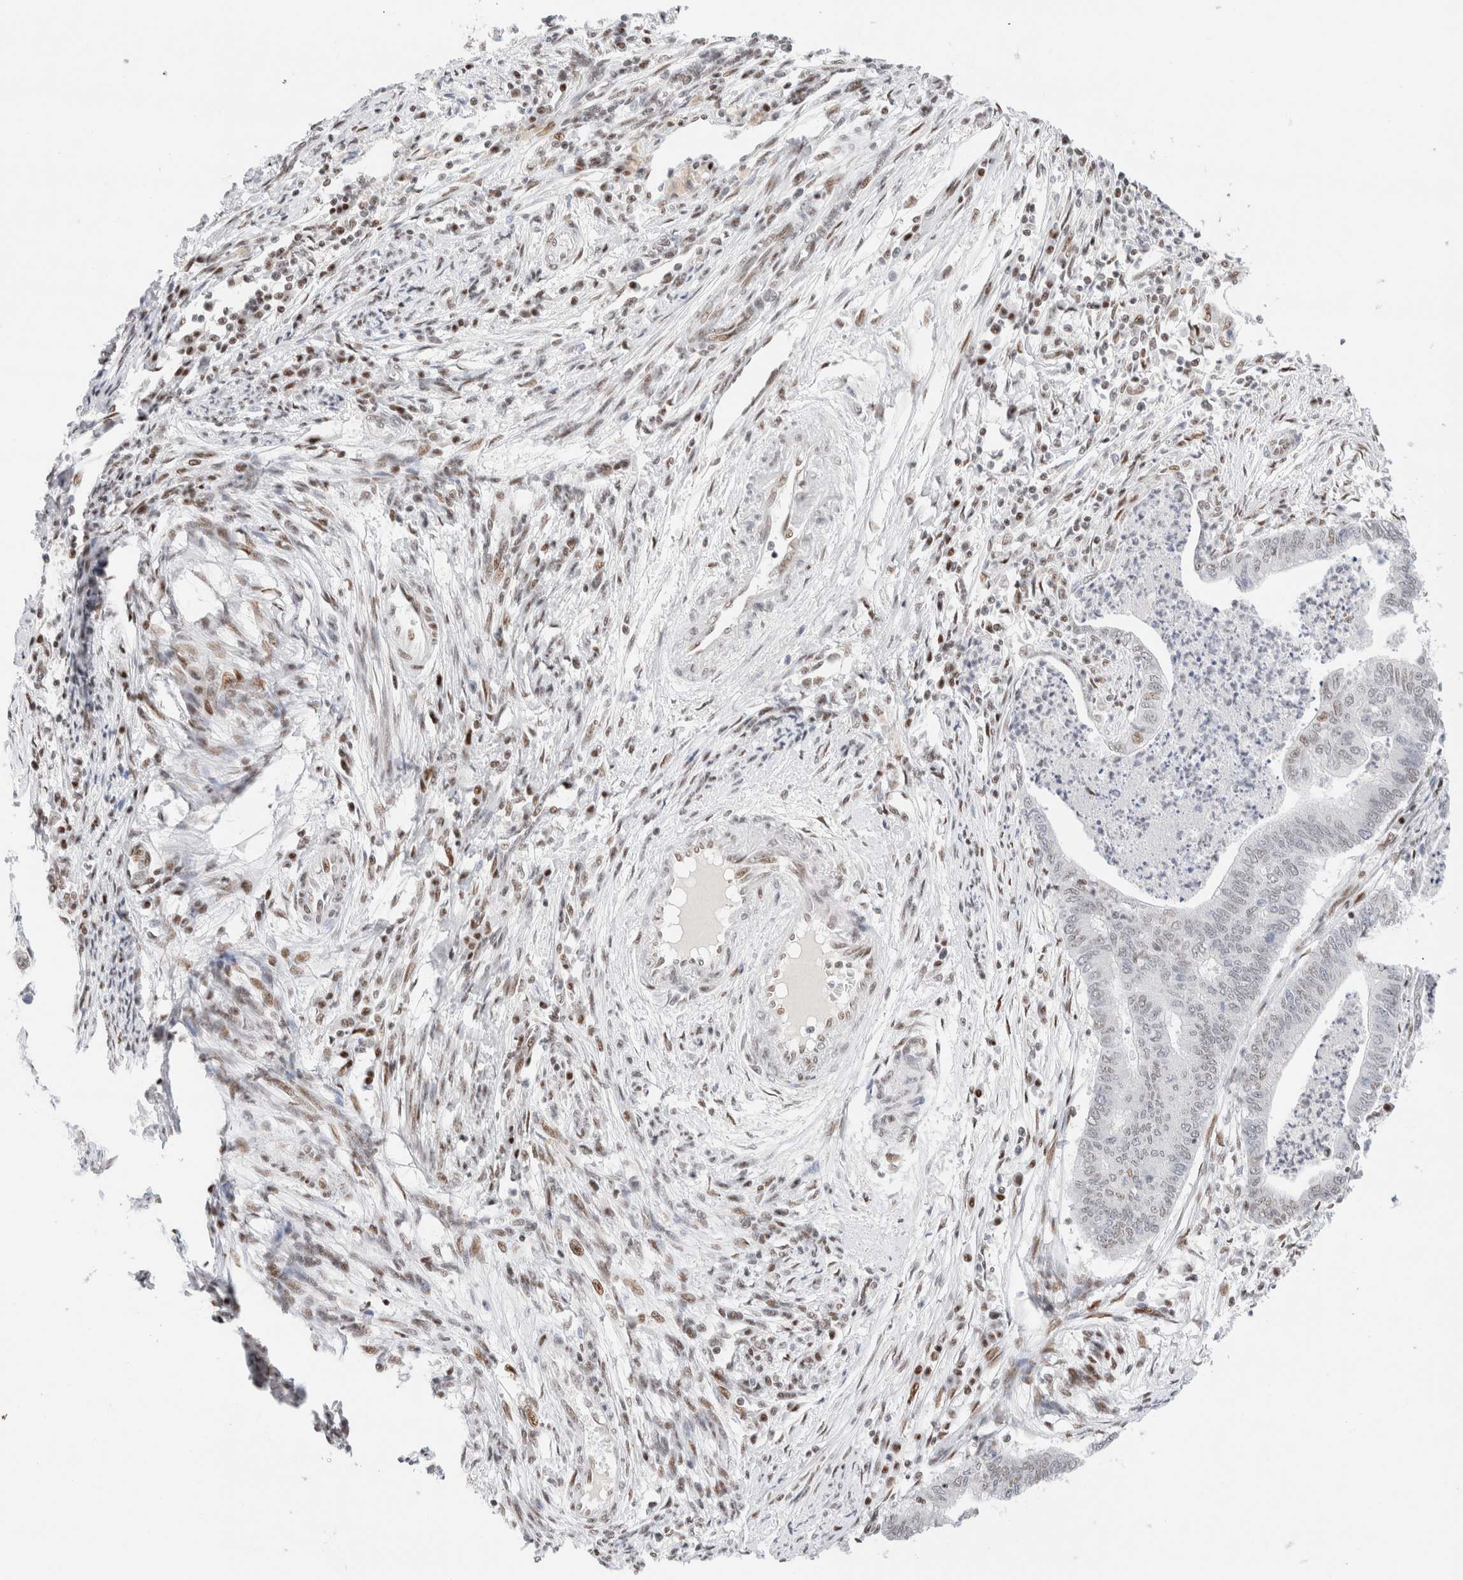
{"staining": {"intensity": "negative", "quantity": "none", "location": "none"}, "tissue": "endometrial cancer", "cell_type": "Tumor cells", "image_type": "cancer", "snomed": [{"axis": "morphology", "description": "Polyp, NOS"}, {"axis": "morphology", "description": "Adenocarcinoma, NOS"}, {"axis": "morphology", "description": "Adenoma, NOS"}, {"axis": "topography", "description": "Endometrium"}], "caption": "DAB (3,3'-diaminobenzidine) immunohistochemical staining of human endometrial adenoma shows no significant staining in tumor cells. (DAB IHC with hematoxylin counter stain).", "gene": "ZNF282", "patient": {"sex": "female", "age": 79}}